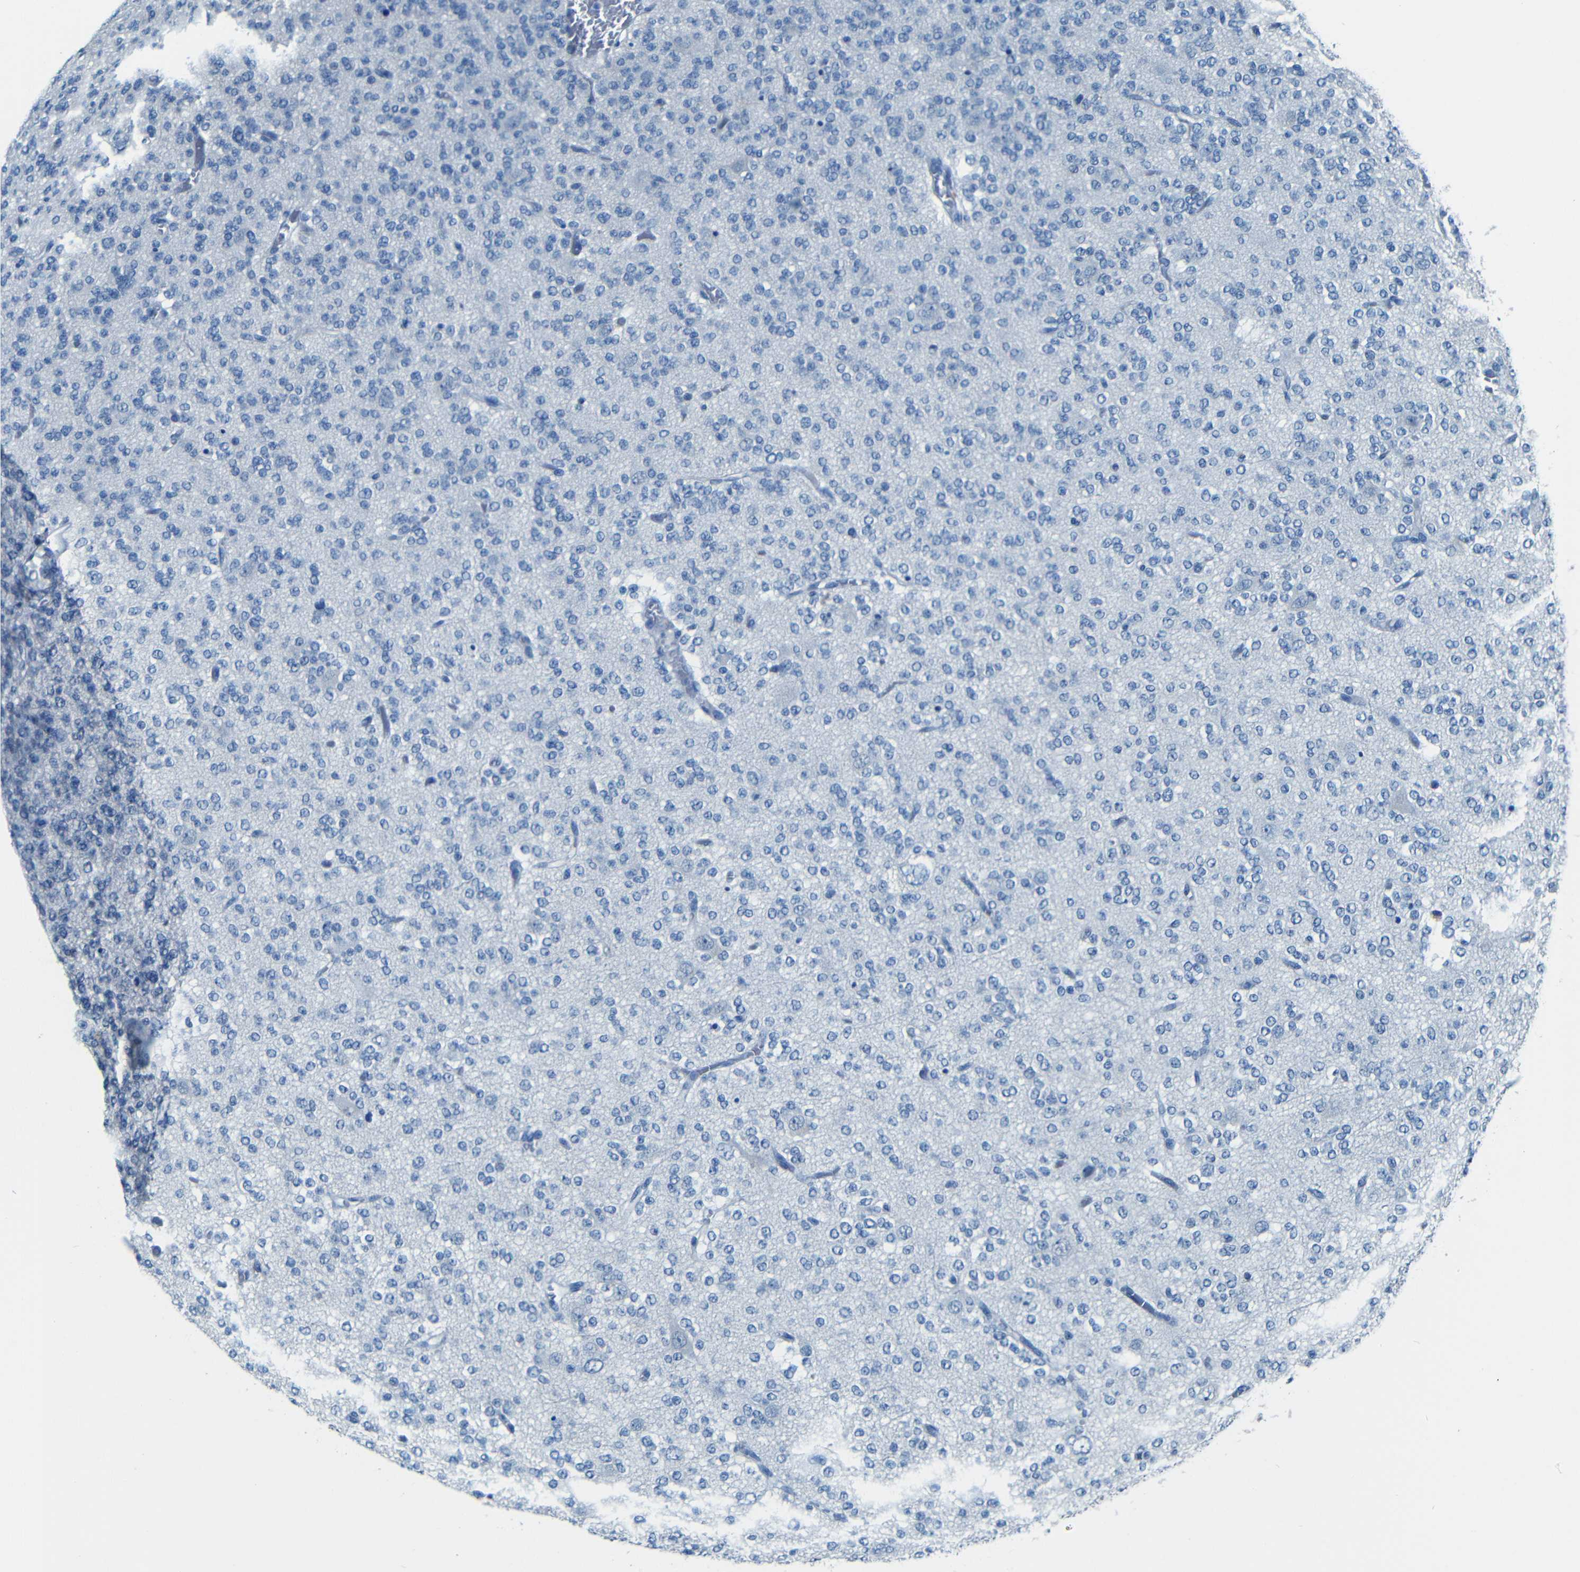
{"staining": {"intensity": "negative", "quantity": "none", "location": "none"}, "tissue": "glioma", "cell_type": "Tumor cells", "image_type": "cancer", "snomed": [{"axis": "morphology", "description": "Glioma, malignant, Low grade"}, {"axis": "topography", "description": "Brain"}], "caption": "Immunohistochemical staining of human malignant glioma (low-grade) reveals no significant positivity in tumor cells. (Stains: DAB (3,3'-diaminobenzidine) immunohistochemistry with hematoxylin counter stain, Microscopy: brightfield microscopy at high magnification).", "gene": "ZMAT1", "patient": {"sex": "male", "age": 38}}